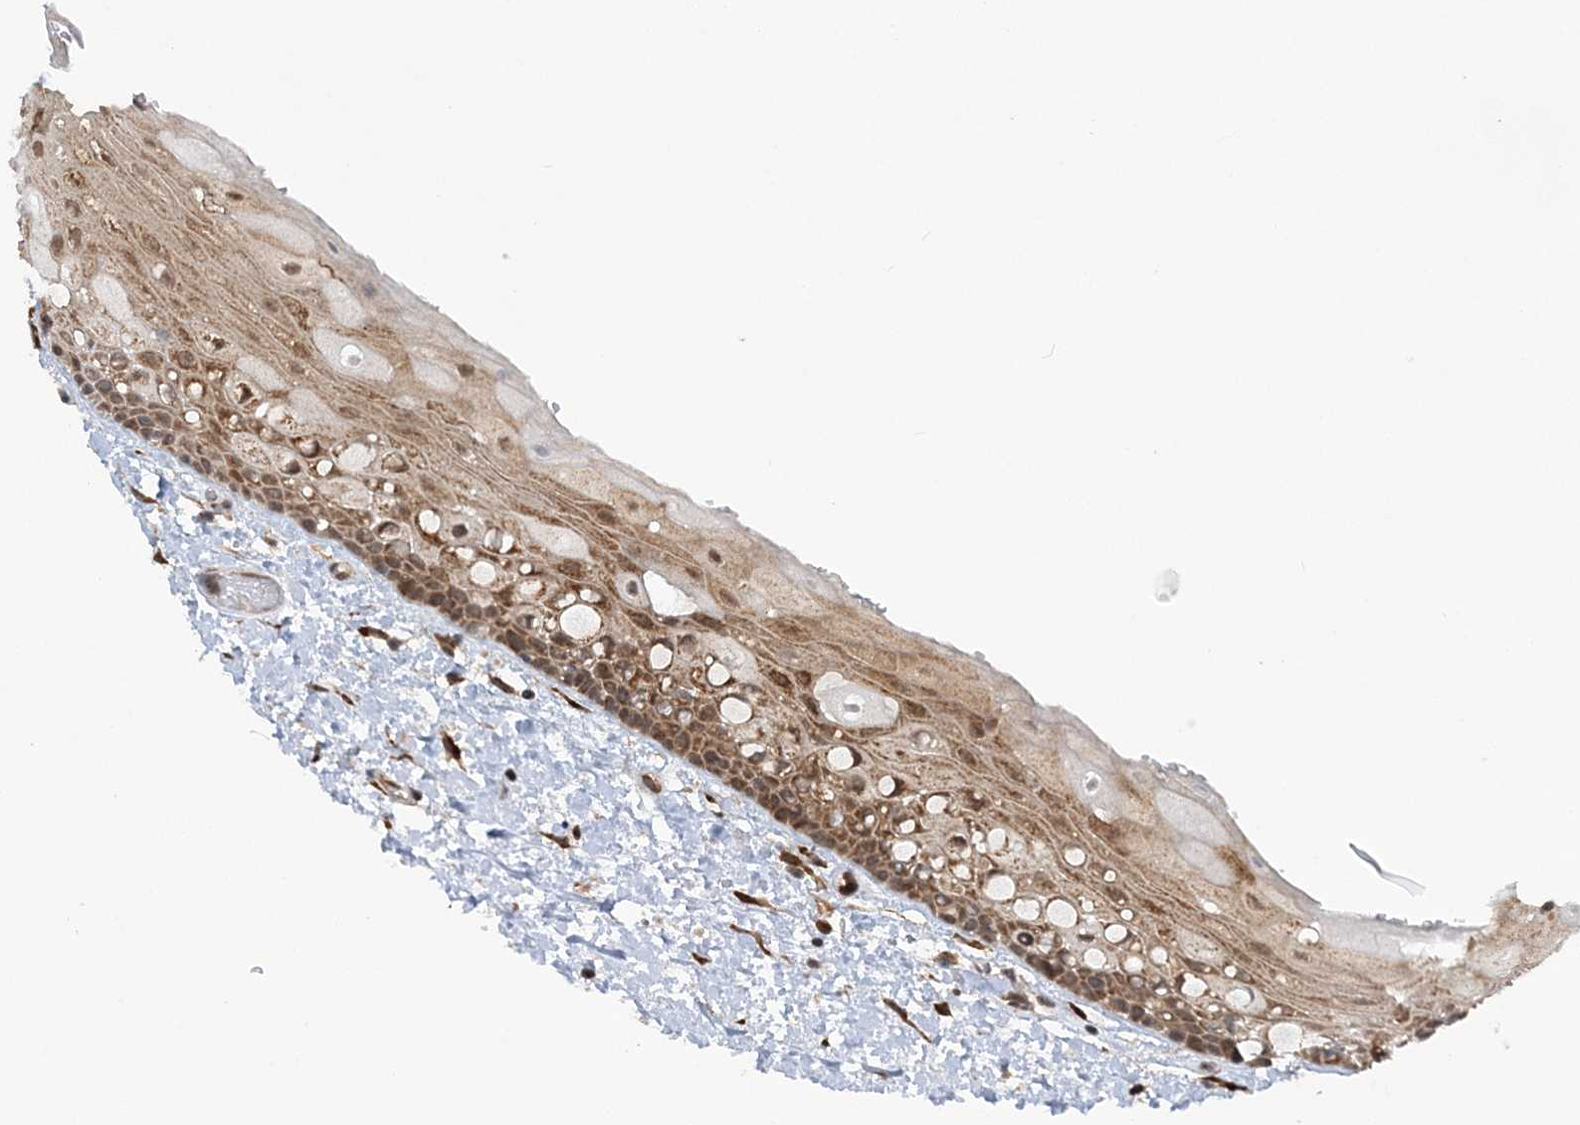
{"staining": {"intensity": "moderate", "quantity": ">75%", "location": "cytoplasmic/membranous"}, "tissue": "oral mucosa", "cell_type": "Squamous epithelial cells", "image_type": "normal", "snomed": [{"axis": "morphology", "description": "Normal tissue, NOS"}, {"axis": "topography", "description": "Oral tissue"}], "caption": "Immunohistochemistry (IHC) staining of unremarkable oral mucosa, which exhibits medium levels of moderate cytoplasmic/membranous expression in approximately >75% of squamous epithelial cells indicating moderate cytoplasmic/membranous protein expression. The staining was performed using DAB (3,3'-diaminobenzidine) (brown) for protein detection and nuclei were counterstained in hematoxylin (blue).", "gene": "MRPL47", "patient": {"sex": "female", "age": 76}}